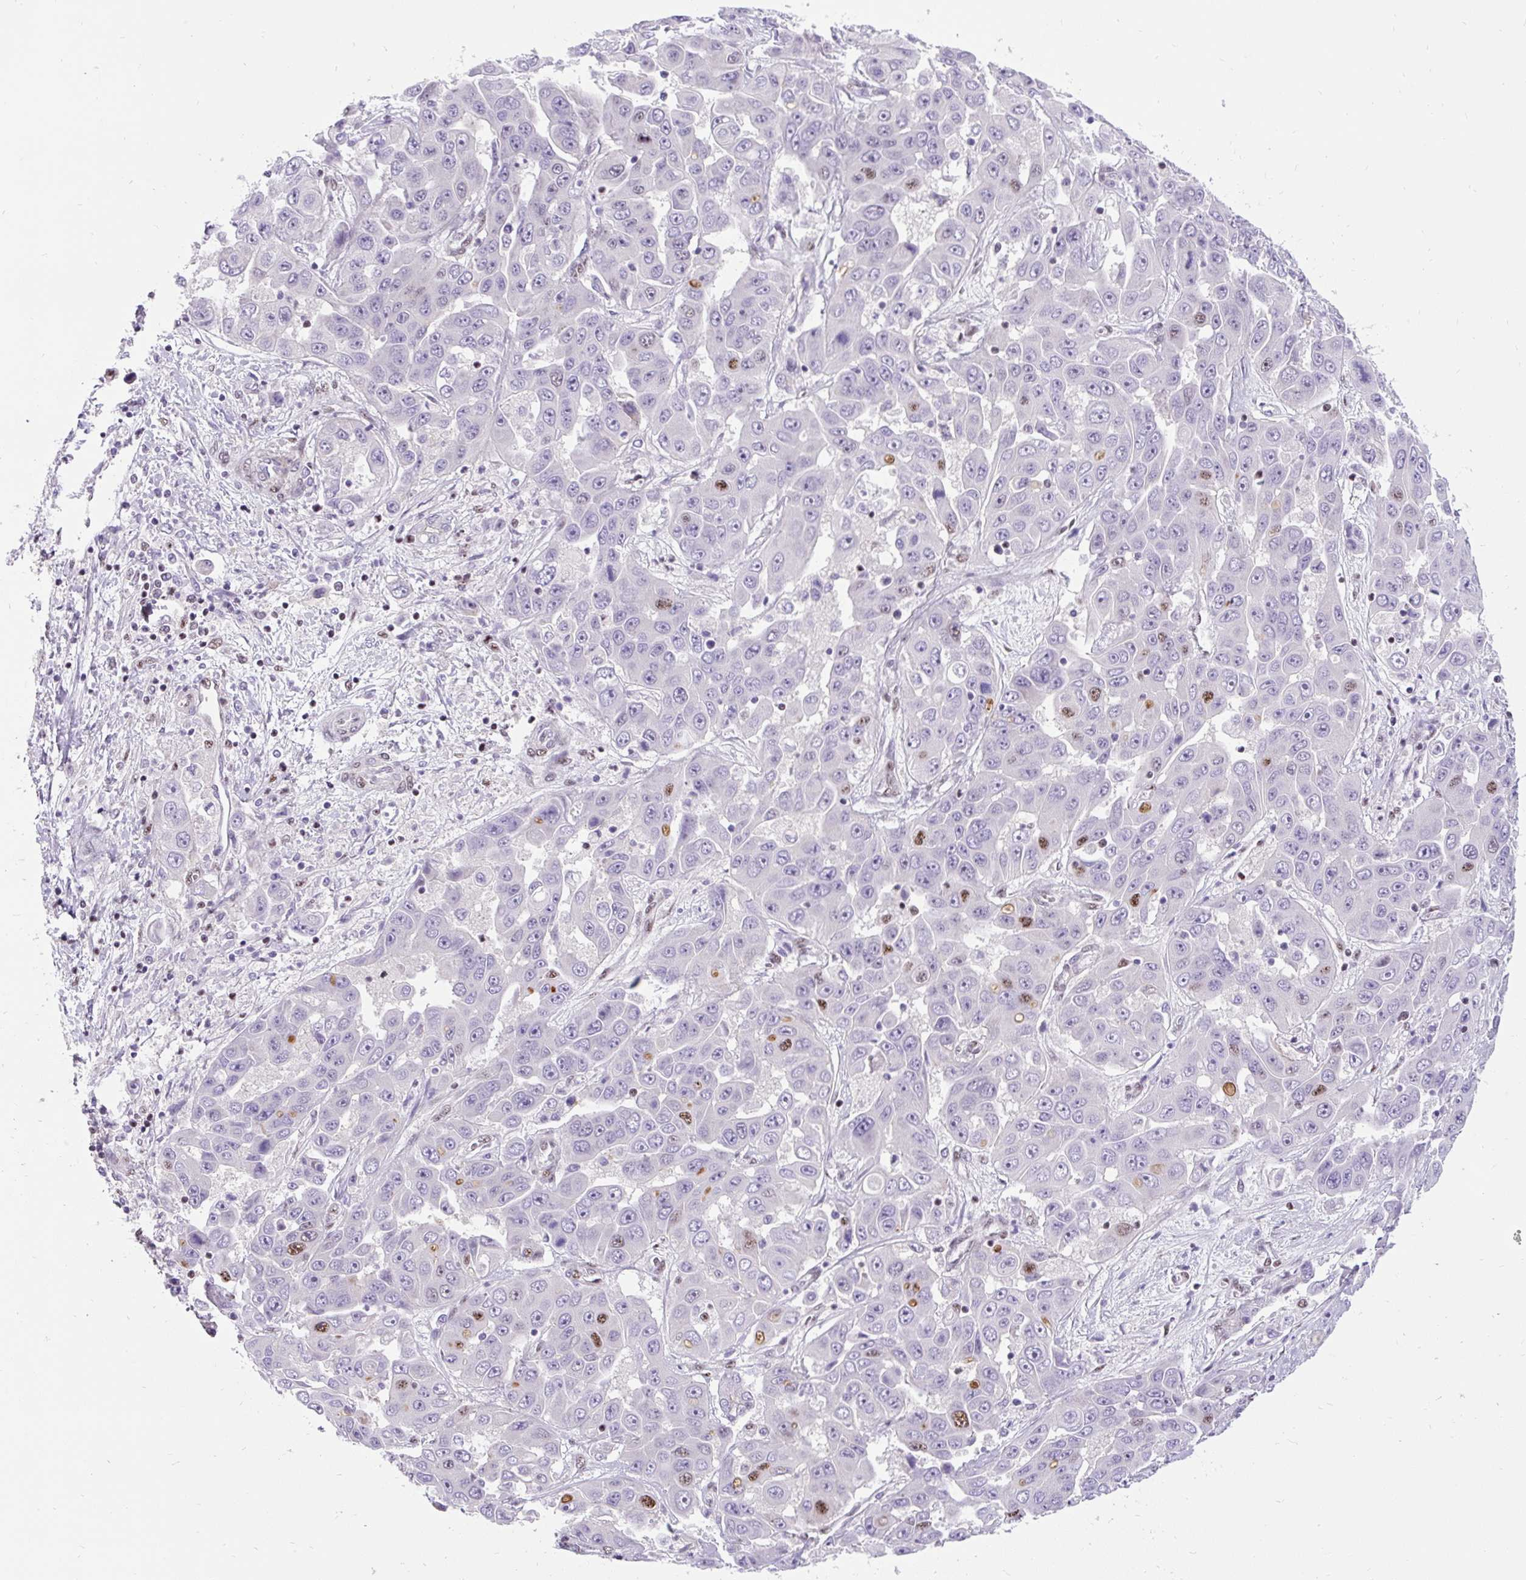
{"staining": {"intensity": "moderate", "quantity": "<25%", "location": "nuclear"}, "tissue": "liver cancer", "cell_type": "Tumor cells", "image_type": "cancer", "snomed": [{"axis": "morphology", "description": "Cholangiocarcinoma"}, {"axis": "topography", "description": "Liver"}], "caption": "Immunohistochemistry (IHC) histopathology image of human liver cancer (cholangiocarcinoma) stained for a protein (brown), which shows low levels of moderate nuclear expression in approximately <25% of tumor cells.", "gene": "SMC5", "patient": {"sex": "female", "age": 52}}